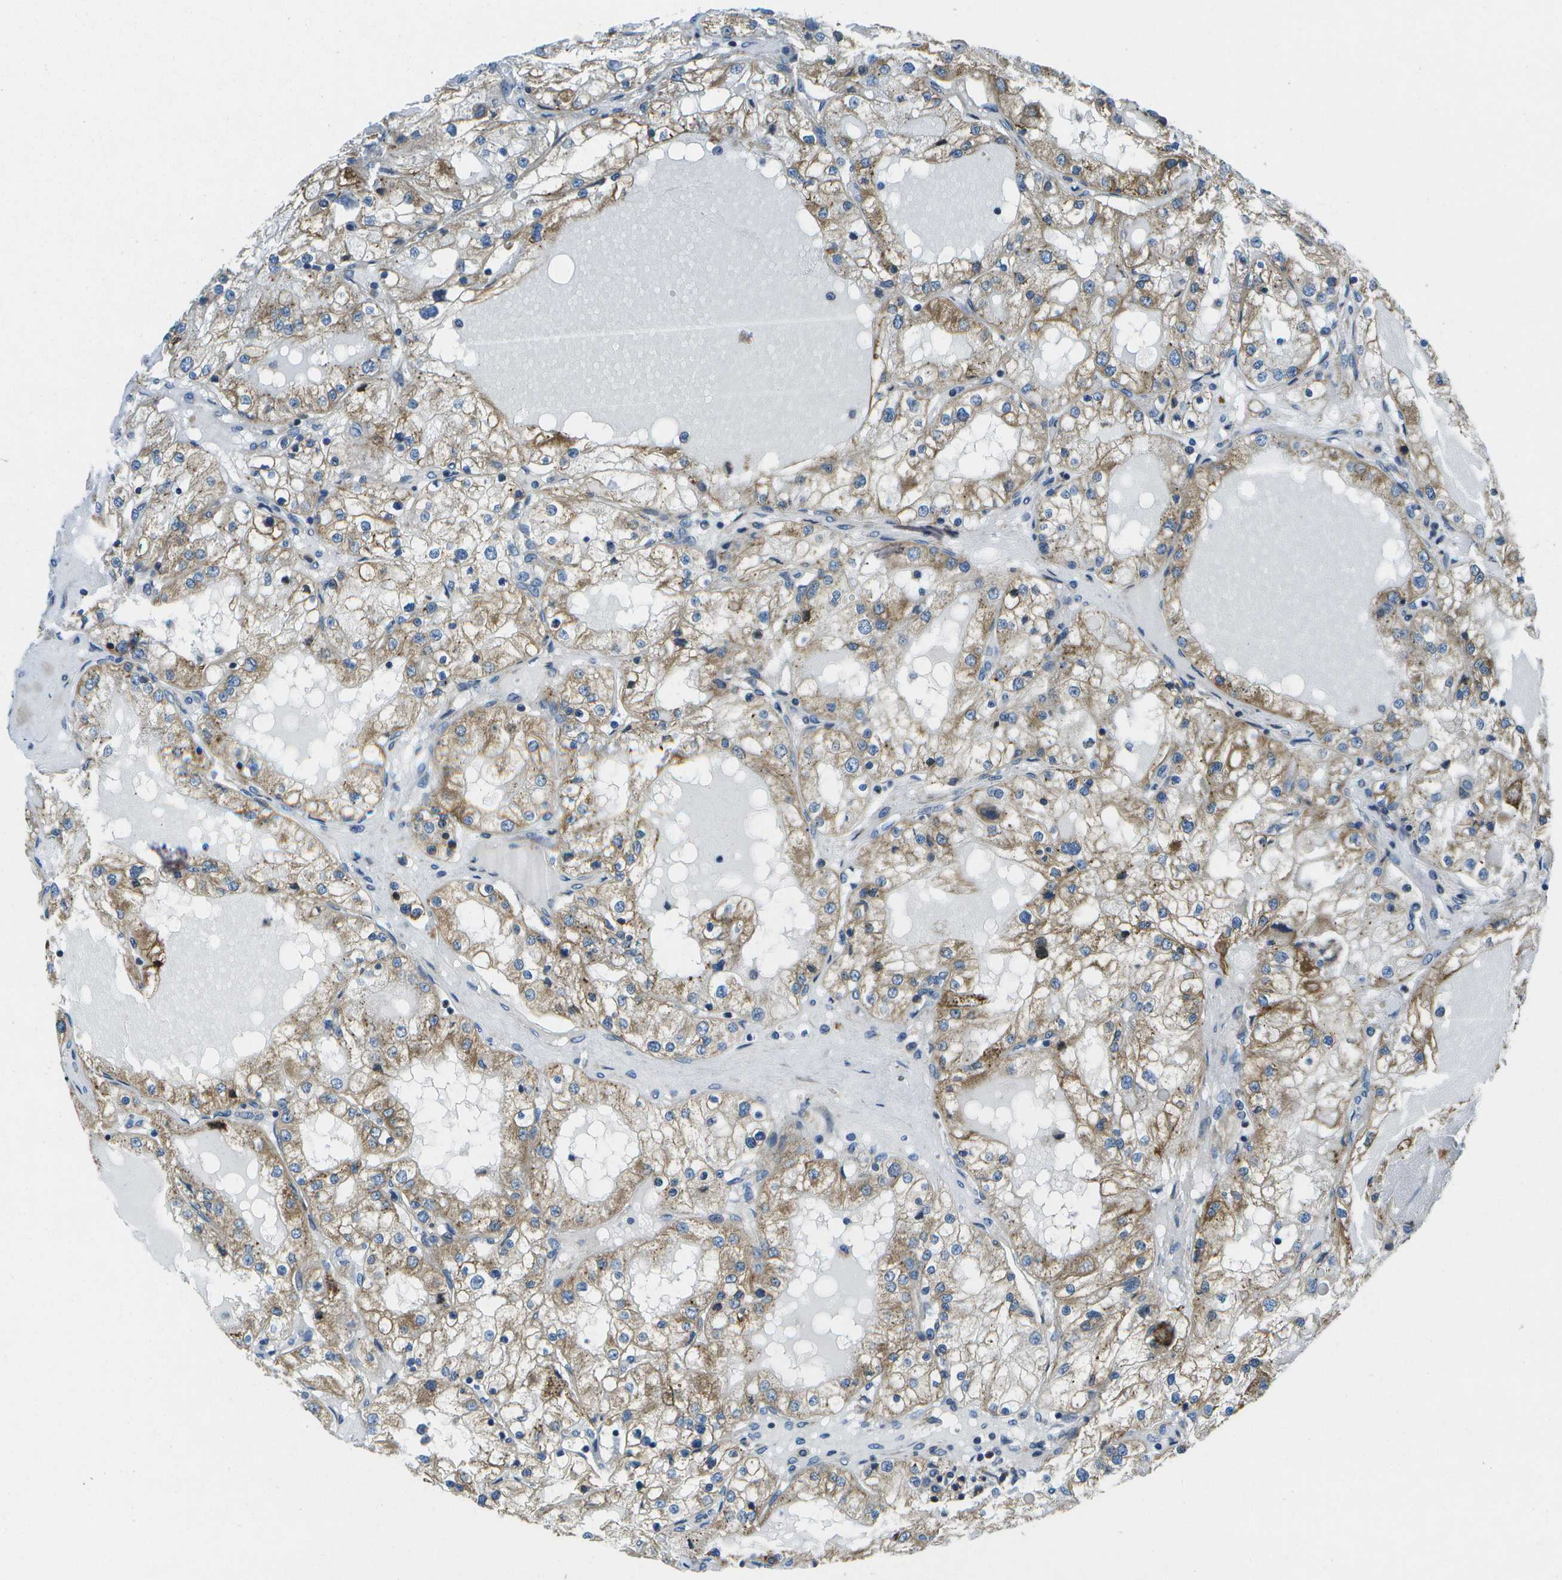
{"staining": {"intensity": "moderate", "quantity": ">75%", "location": "cytoplasmic/membranous"}, "tissue": "renal cancer", "cell_type": "Tumor cells", "image_type": "cancer", "snomed": [{"axis": "morphology", "description": "Adenocarcinoma, NOS"}, {"axis": "topography", "description": "Kidney"}], "caption": "About >75% of tumor cells in renal adenocarcinoma display moderate cytoplasmic/membranous protein positivity as visualized by brown immunohistochemical staining.", "gene": "GDF5", "patient": {"sex": "male", "age": 68}}